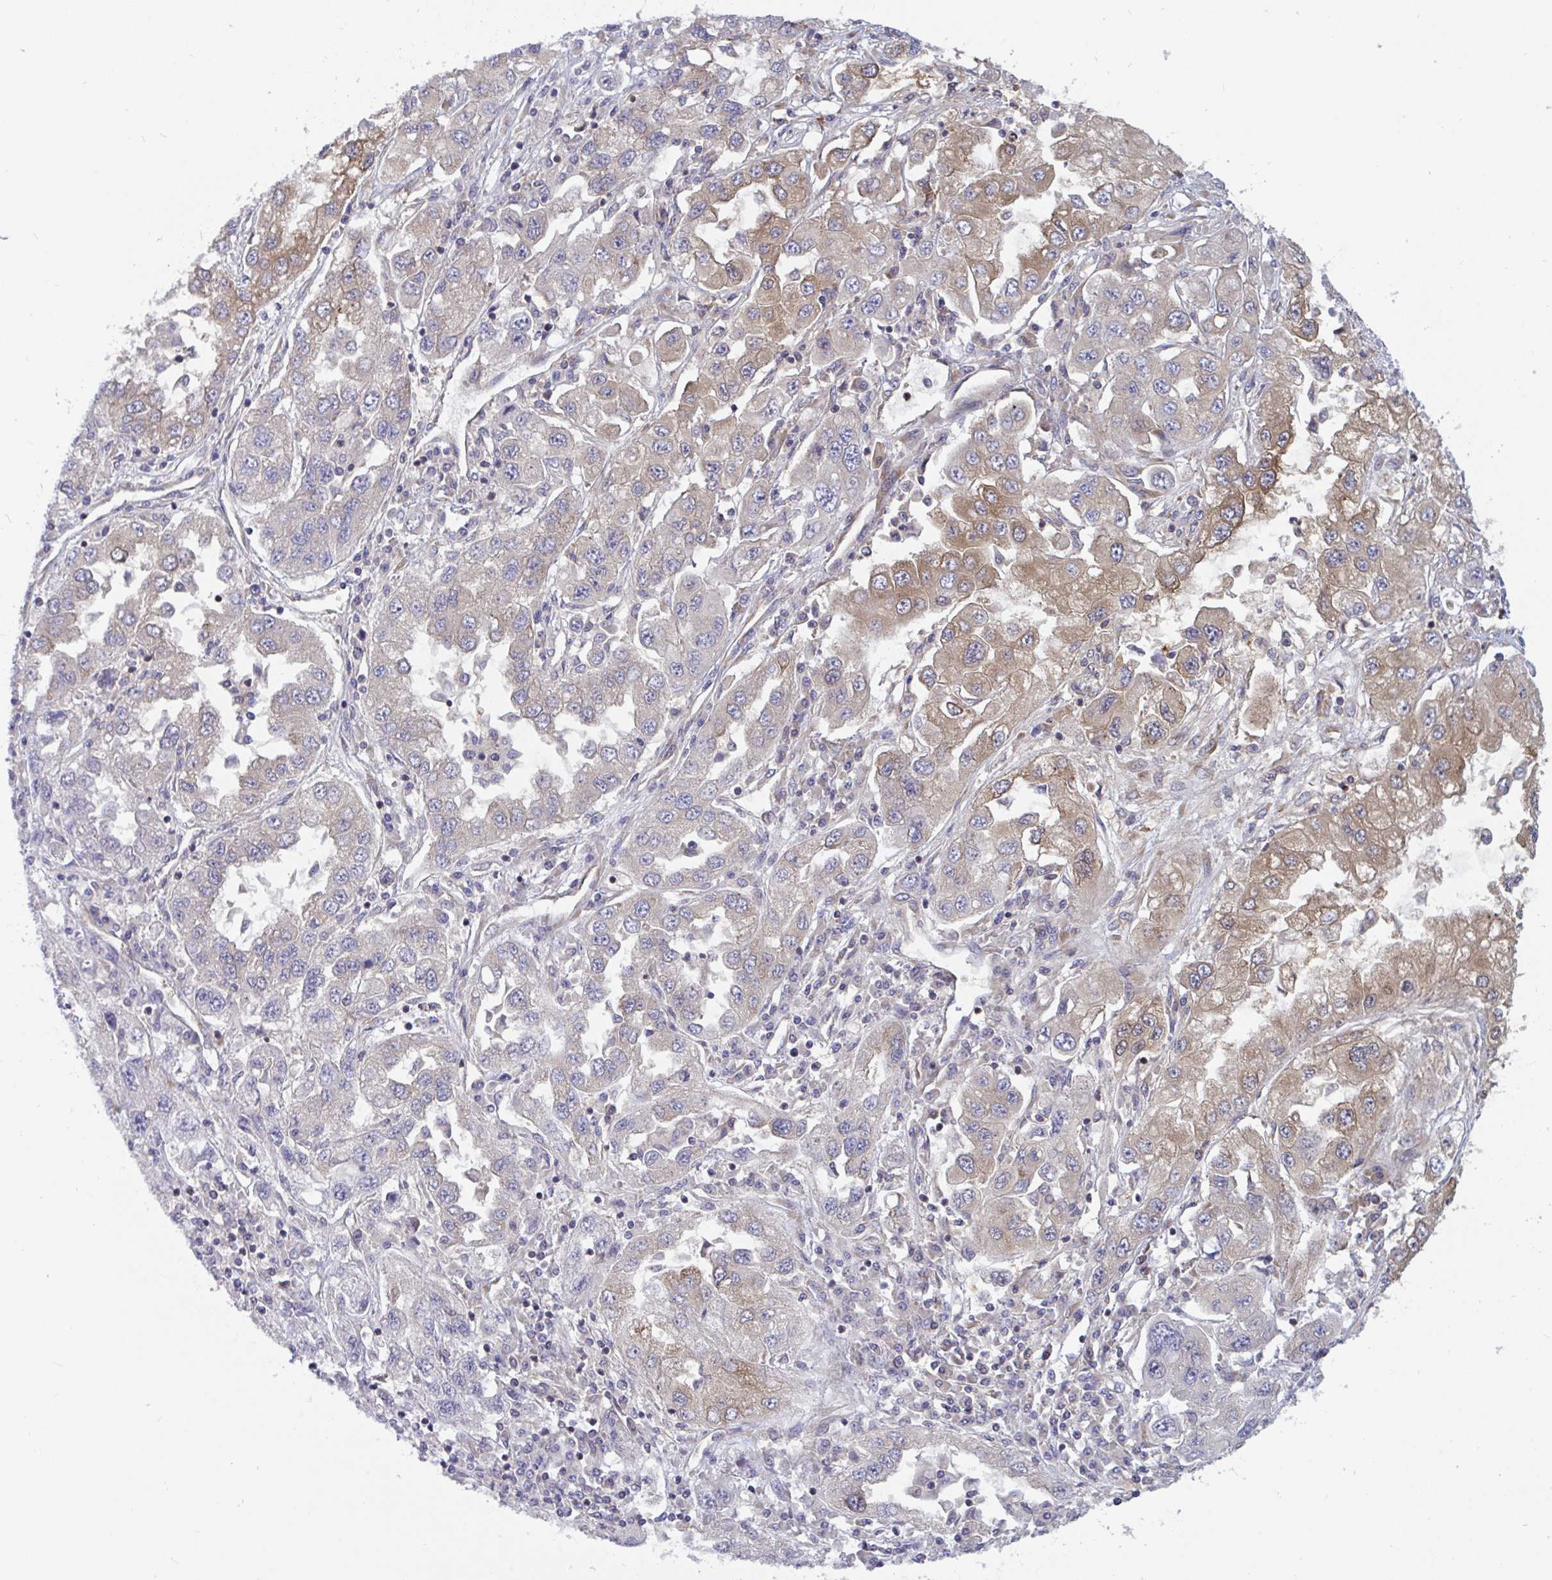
{"staining": {"intensity": "moderate", "quantity": "<25%", "location": "cytoplasmic/membranous"}, "tissue": "lung cancer", "cell_type": "Tumor cells", "image_type": "cancer", "snomed": [{"axis": "morphology", "description": "Adenocarcinoma, NOS"}, {"axis": "morphology", "description": "Adenocarcinoma primary or metastatic"}, {"axis": "topography", "description": "Lung"}], "caption": "Immunohistochemistry of lung adenocarcinoma primary or metastatic reveals low levels of moderate cytoplasmic/membranous expression in about <25% of tumor cells.", "gene": "LMNTD2", "patient": {"sex": "male", "age": 74}}